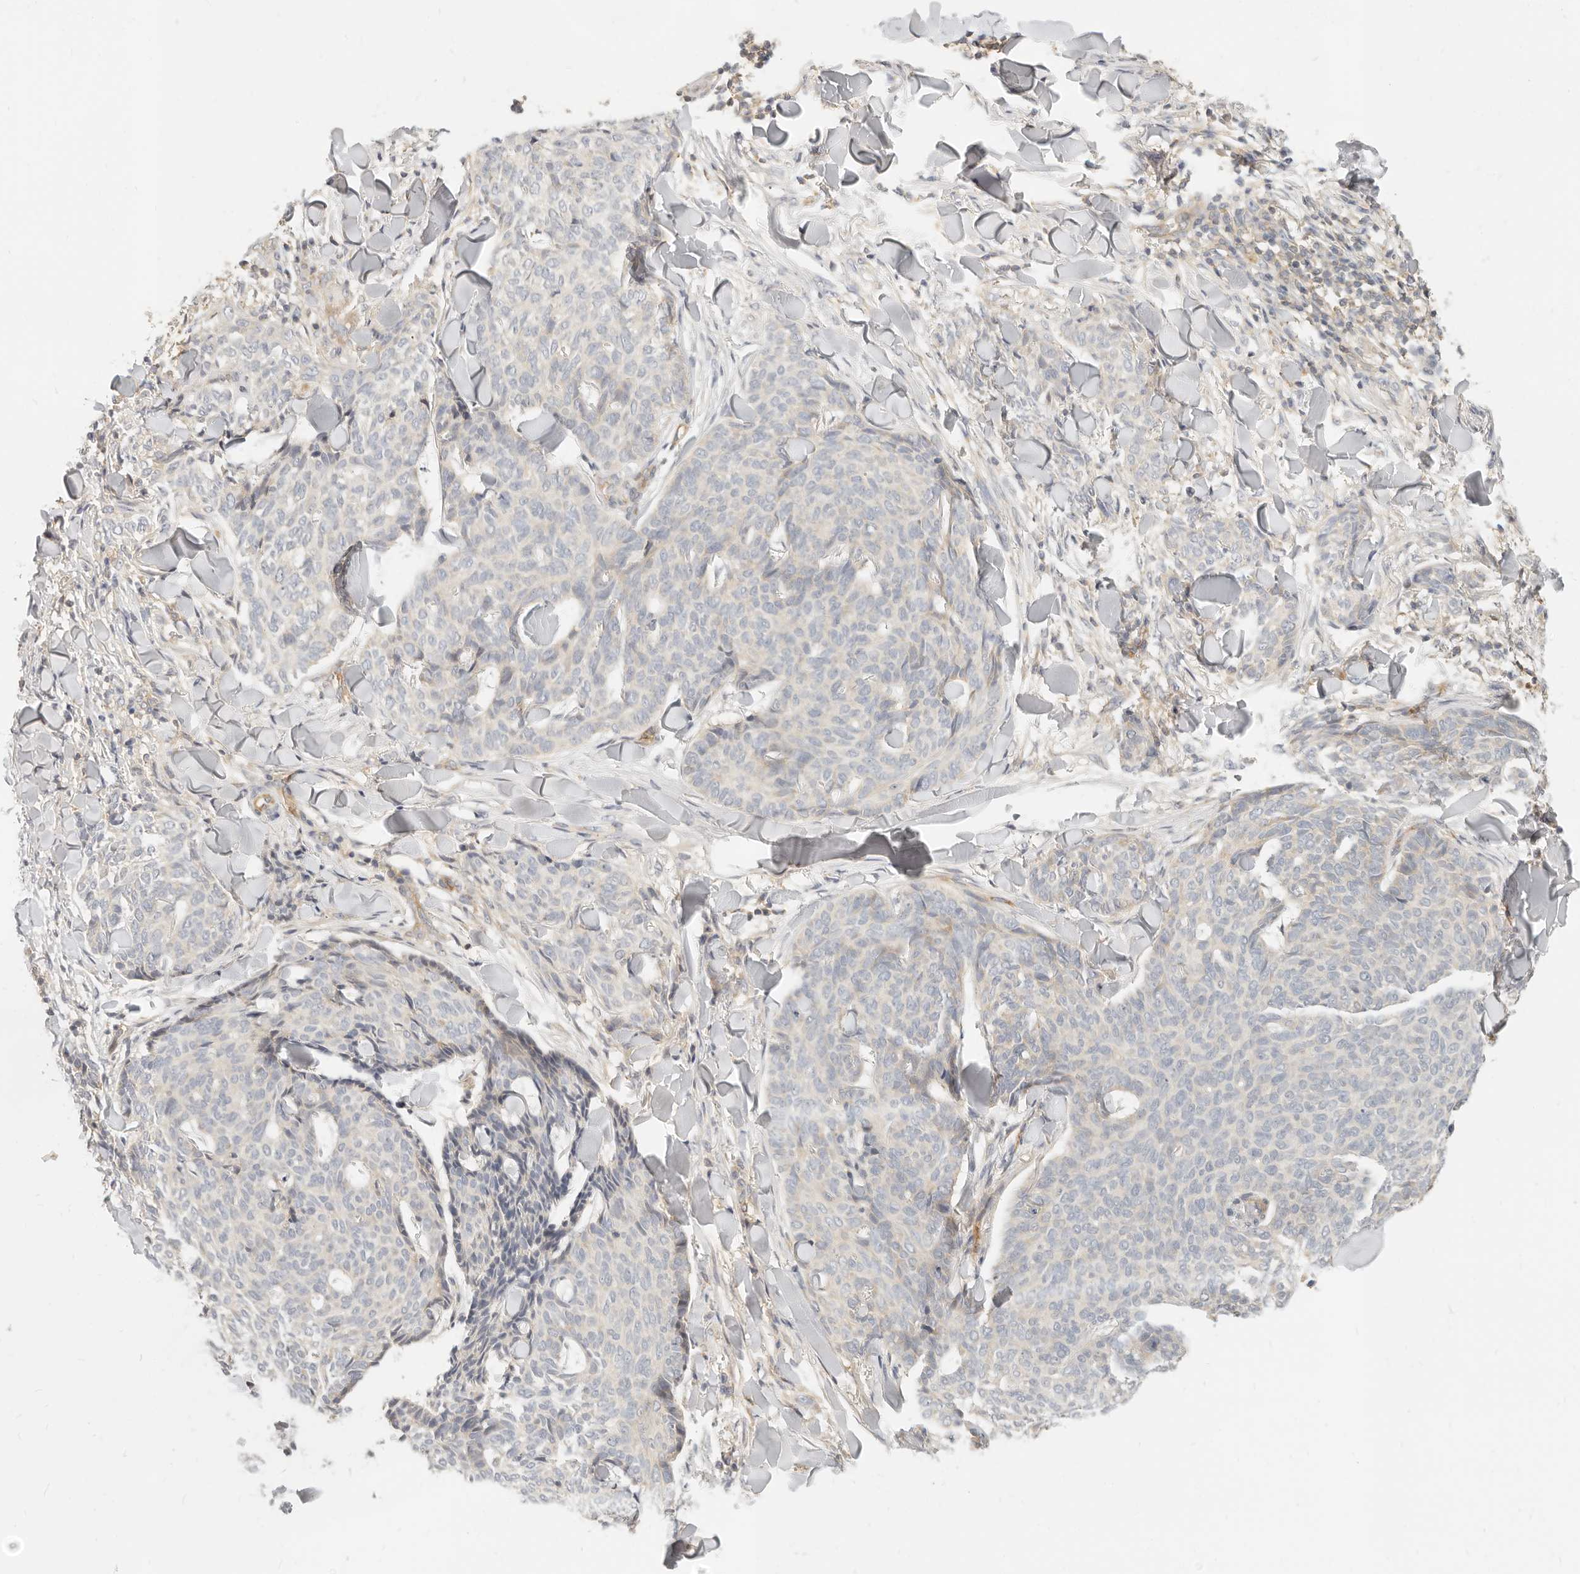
{"staining": {"intensity": "negative", "quantity": "none", "location": "none"}, "tissue": "skin cancer", "cell_type": "Tumor cells", "image_type": "cancer", "snomed": [{"axis": "morphology", "description": "Normal tissue, NOS"}, {"axis": "morphology", "description": "Basal cell carcinoma"}, {"axis": "topography", "description": "Skin"}], "caption": "The histopathology image exhibits no staining of tumor cells in basal cell carcinoma (skin).", "gene": "LTB4R2", "patient": {"sex": "male", "age": 50}}